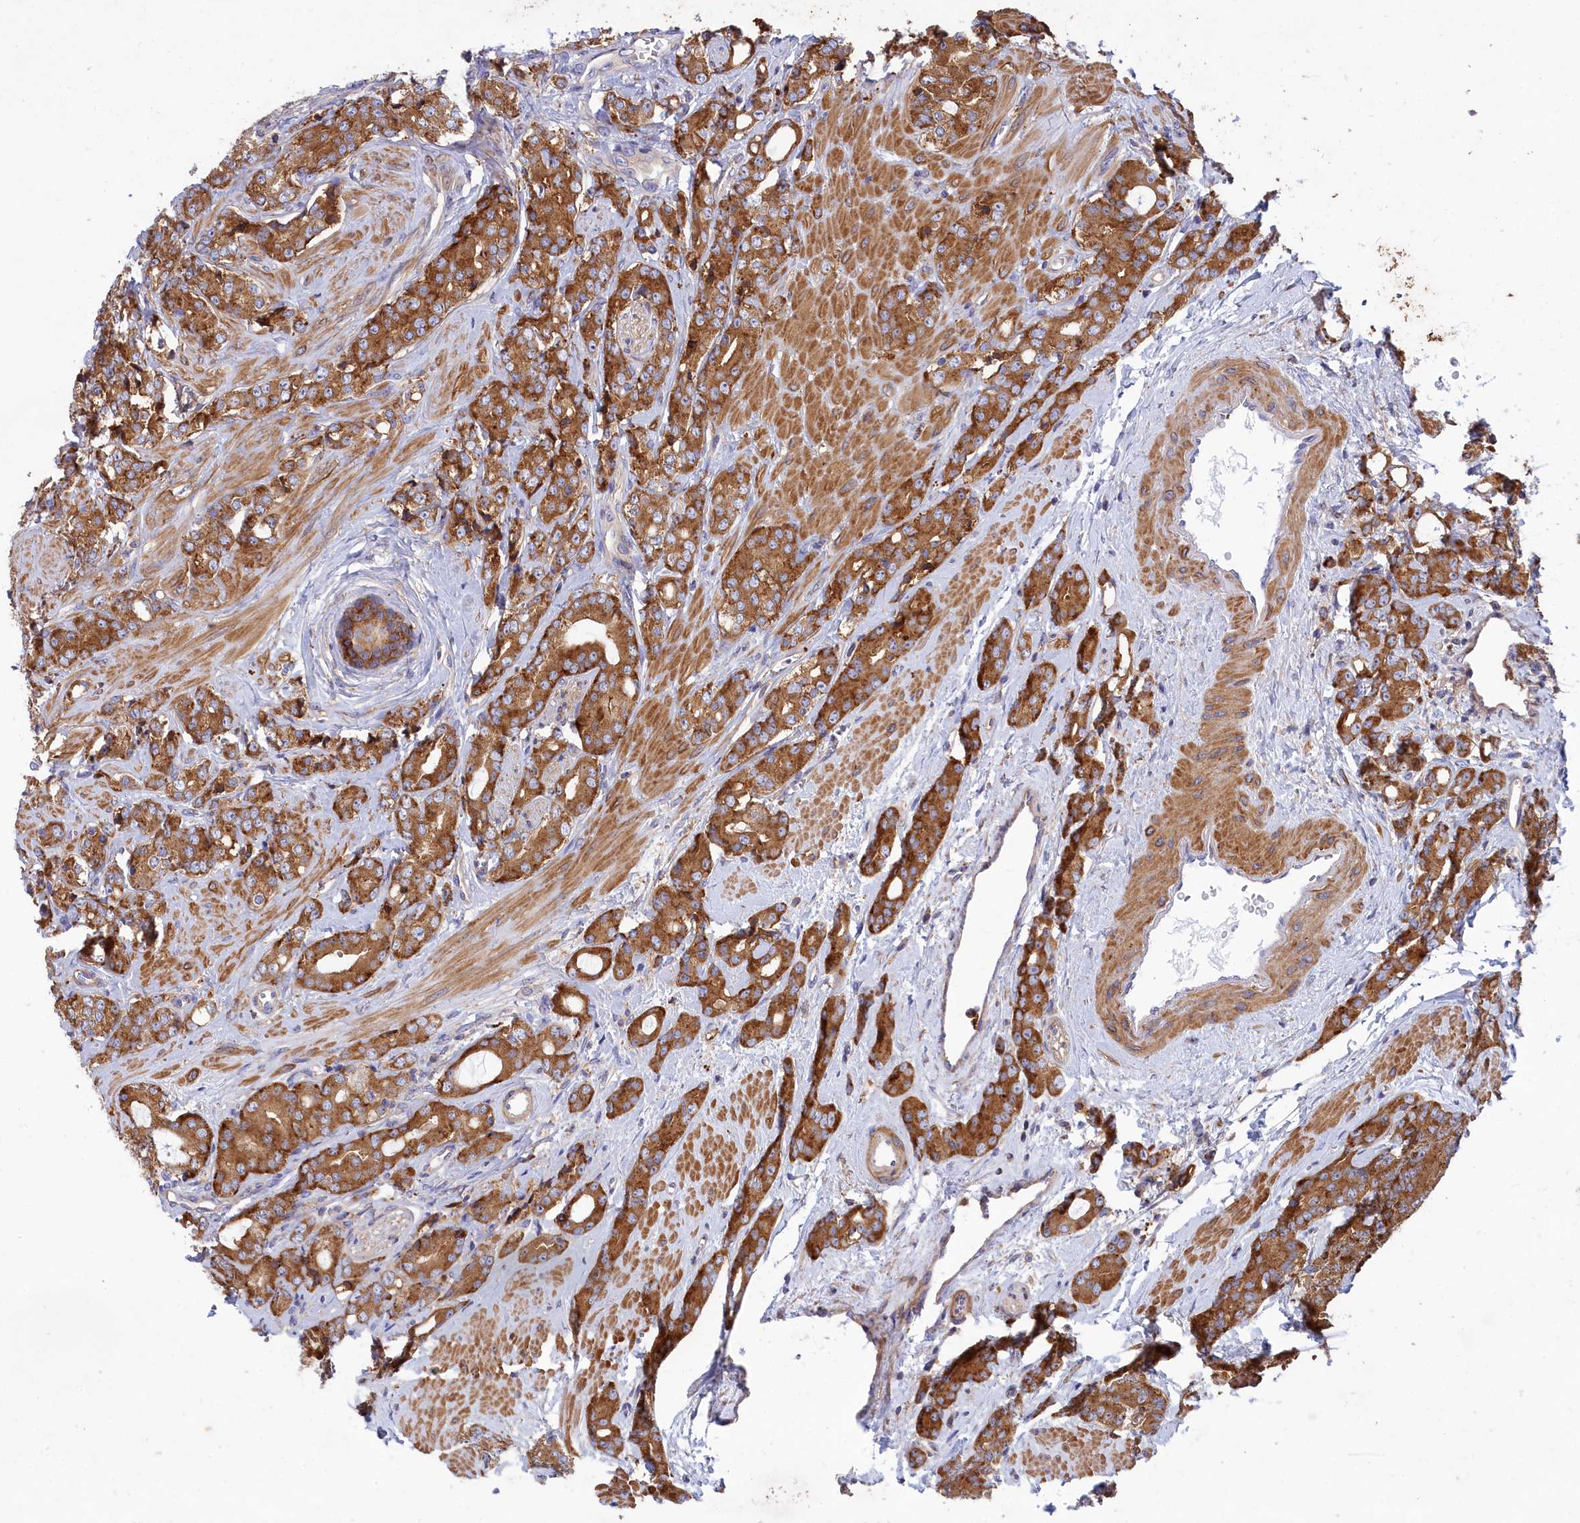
{"staining": {"intensity": "strong", "quantity": ">75%", "location": "cytoplasmic/membranous"}, "tissue": "prostate cancer", "cell_type": "Tumor cells", "image_type": "cancer", "snomed": [{"axis": "morphology", "description": "Adenocarcinoma, High grade"}, {"axis": "topography", "description": "Prostate"}], "caption": "Prostate cancer stained with immunohistochemistry (IHC) demonstrates strong cytoplasmic/membranous positivity in approximately >75% of tumor cells.", "gene": "SCAMP4", "patient": {"sex": "male", "age": 62}}